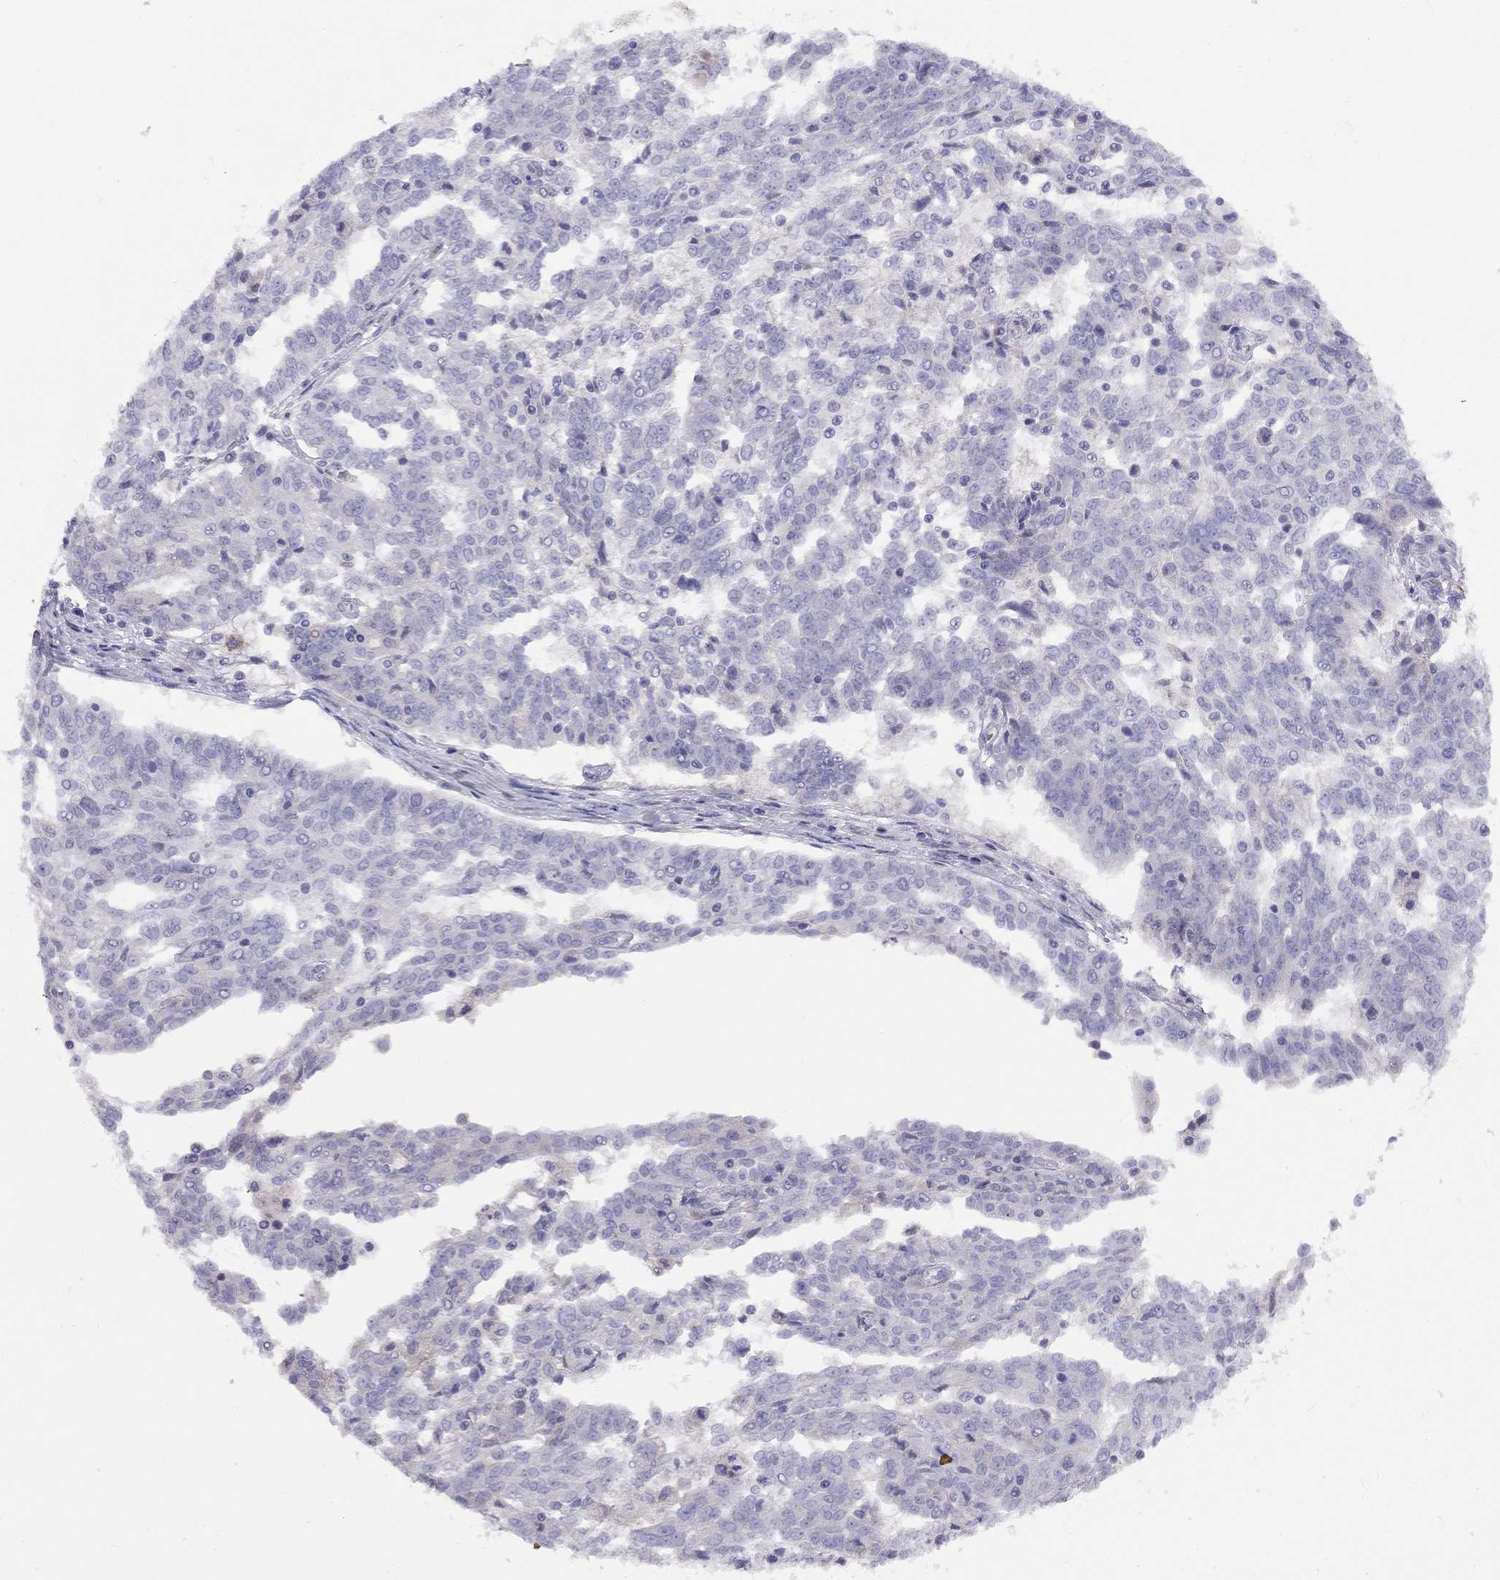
{"staining": {"intensity": "negative", "quantity": "none", "location": "none"}, "tissue": "ovarian cancer", "cell_type": "Tumor cells", "image_type": "cancer", "snomed": [{"axis": "morphology", "description": "Cystadenocarcinoma, serous, NOS"}, {"axis": "topography", "description": "Ovary"}], "caption": "Tumor cells are negative for protein expression in human ovarian cancer.", "gene": "CPNE4", "patient": {"sex": "female", "age": 67}}